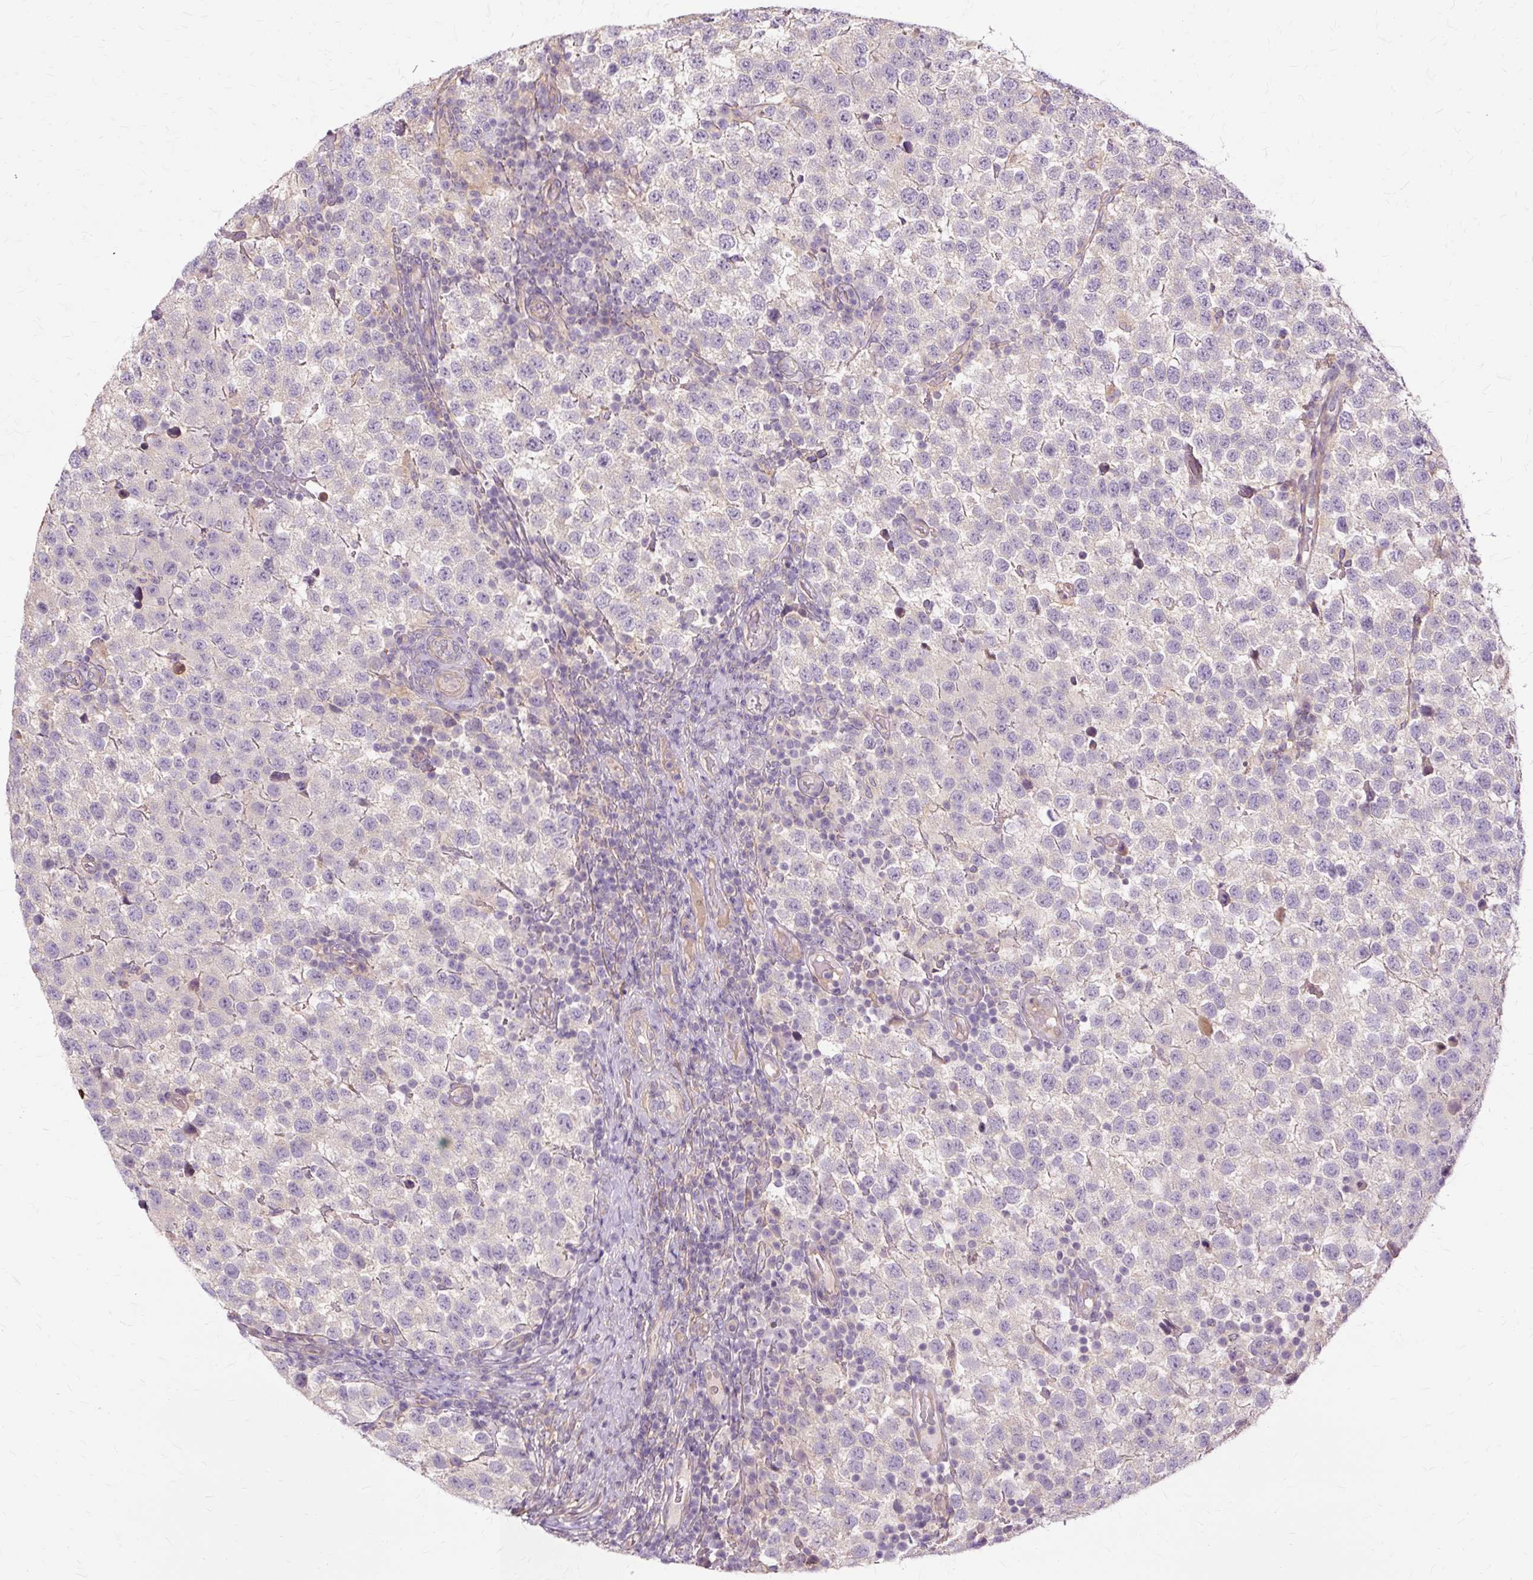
{"staining": {"intensity": "negative", "quantity": "none", "location": "none"}, "tissue": "testis cancer", "cell_type": "Tumor cells", "image_type": "cancer", "snomed": [{"axis": "morphology", "description": "Seminoma, NOS"}, {"axis": "topography", "description": "Testis"}], "caption": "High magnification brightfield microscopy of testis cancer stained with DAB (3,3'-diaminobenzidine) (brown) and counterstained with hematoxylin (blue): tumor cells show no significant positivity.", "gene": "TSPAN8", "patient": {"sex": "male", "age": 34}}